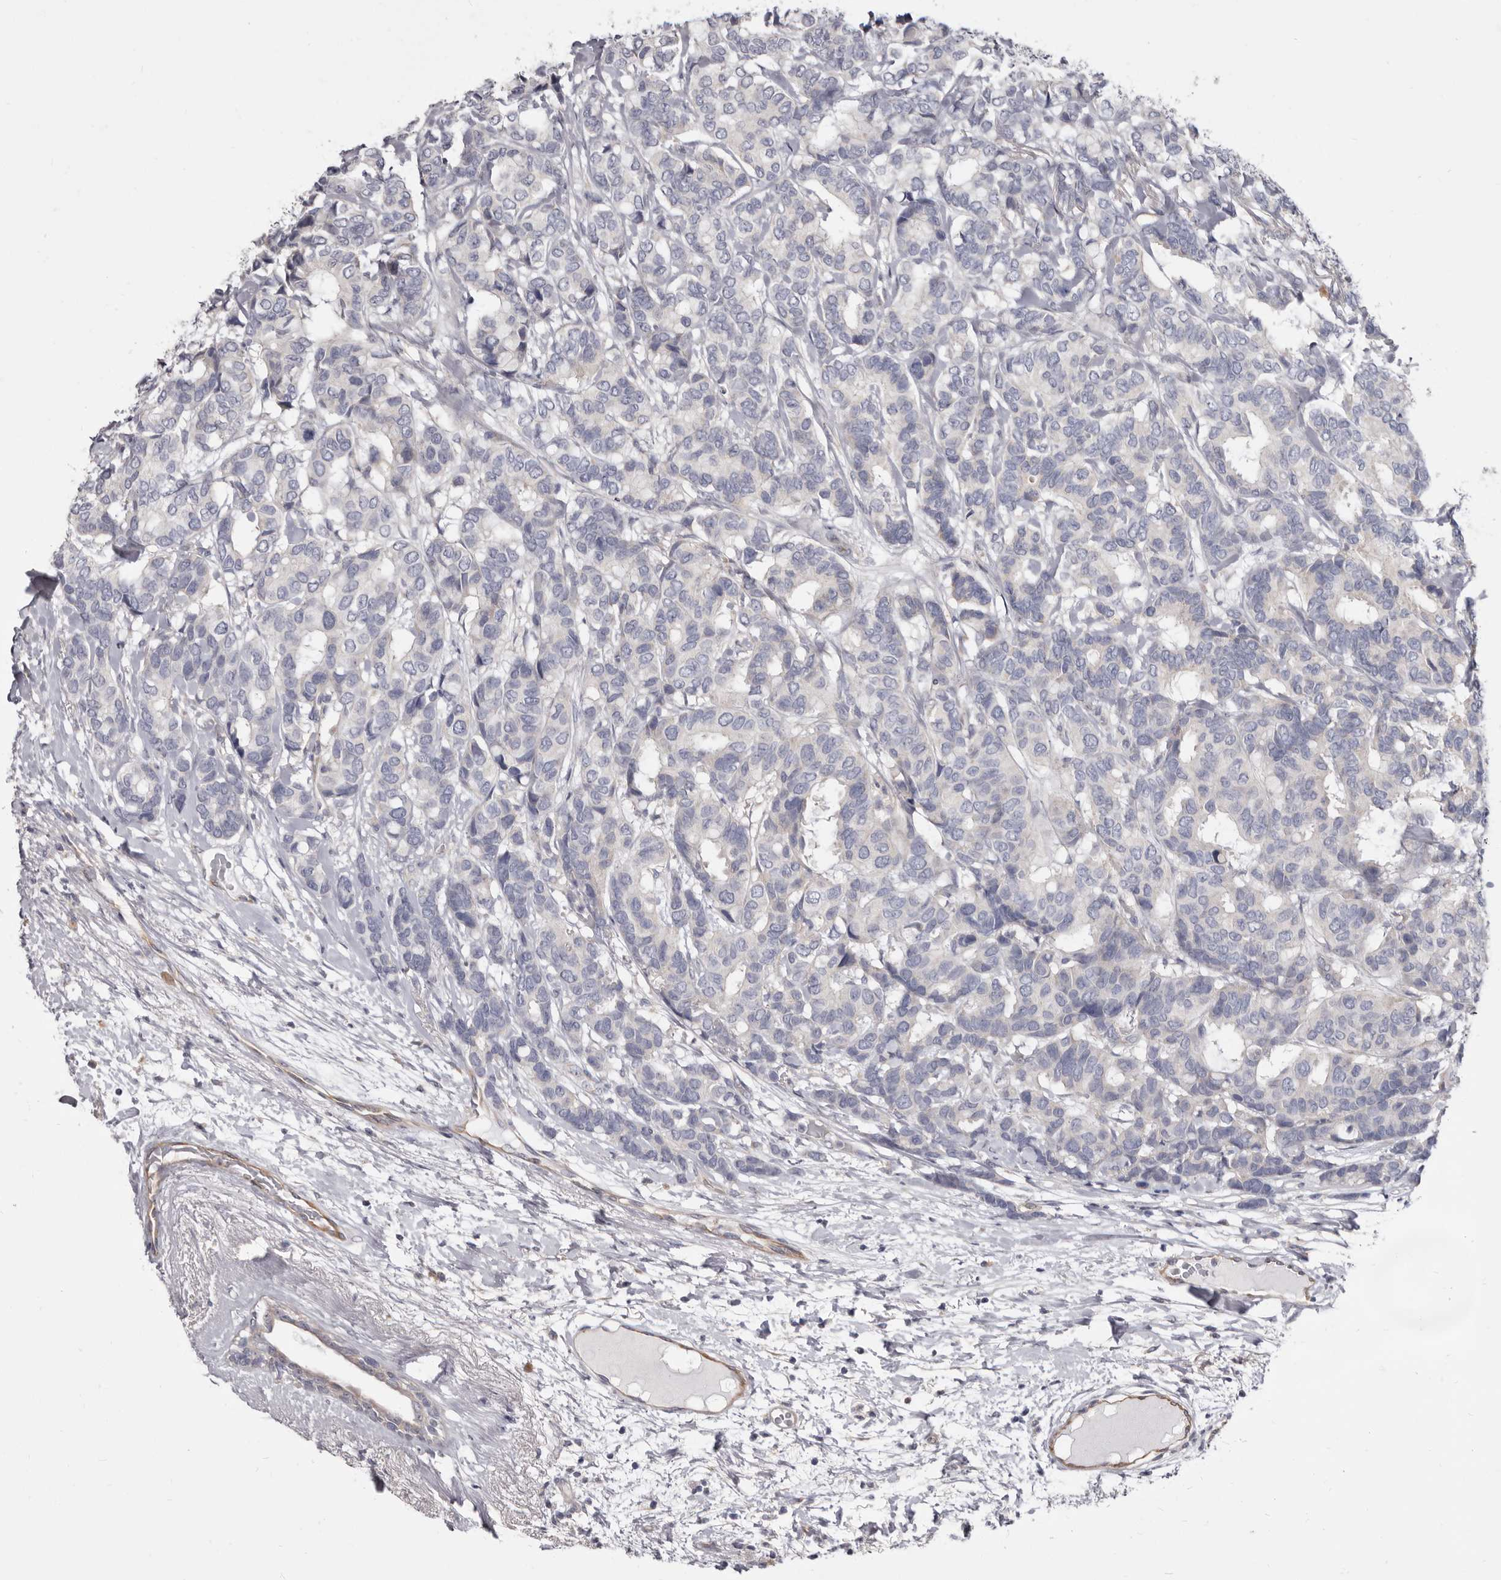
{"staining": {"intensity": "negative", "quantity": "none", "location": "none"}, "tissue": "breast cancer", "cell_type": "Tumor cells", "image_type": "cancer", "snomed": [{"axis": "morphology", "description": "Duct carcinoma"}, {"axis": "topography", "description": "Breast"}], "caption": "DAB (3,3'-diaminobenzidine) immunohistochemical staining of breast cancer demonstrates no significant positivity in tumor cells.", "gene": "FMO2", "patient": {"sex": "female", "age": 87}}